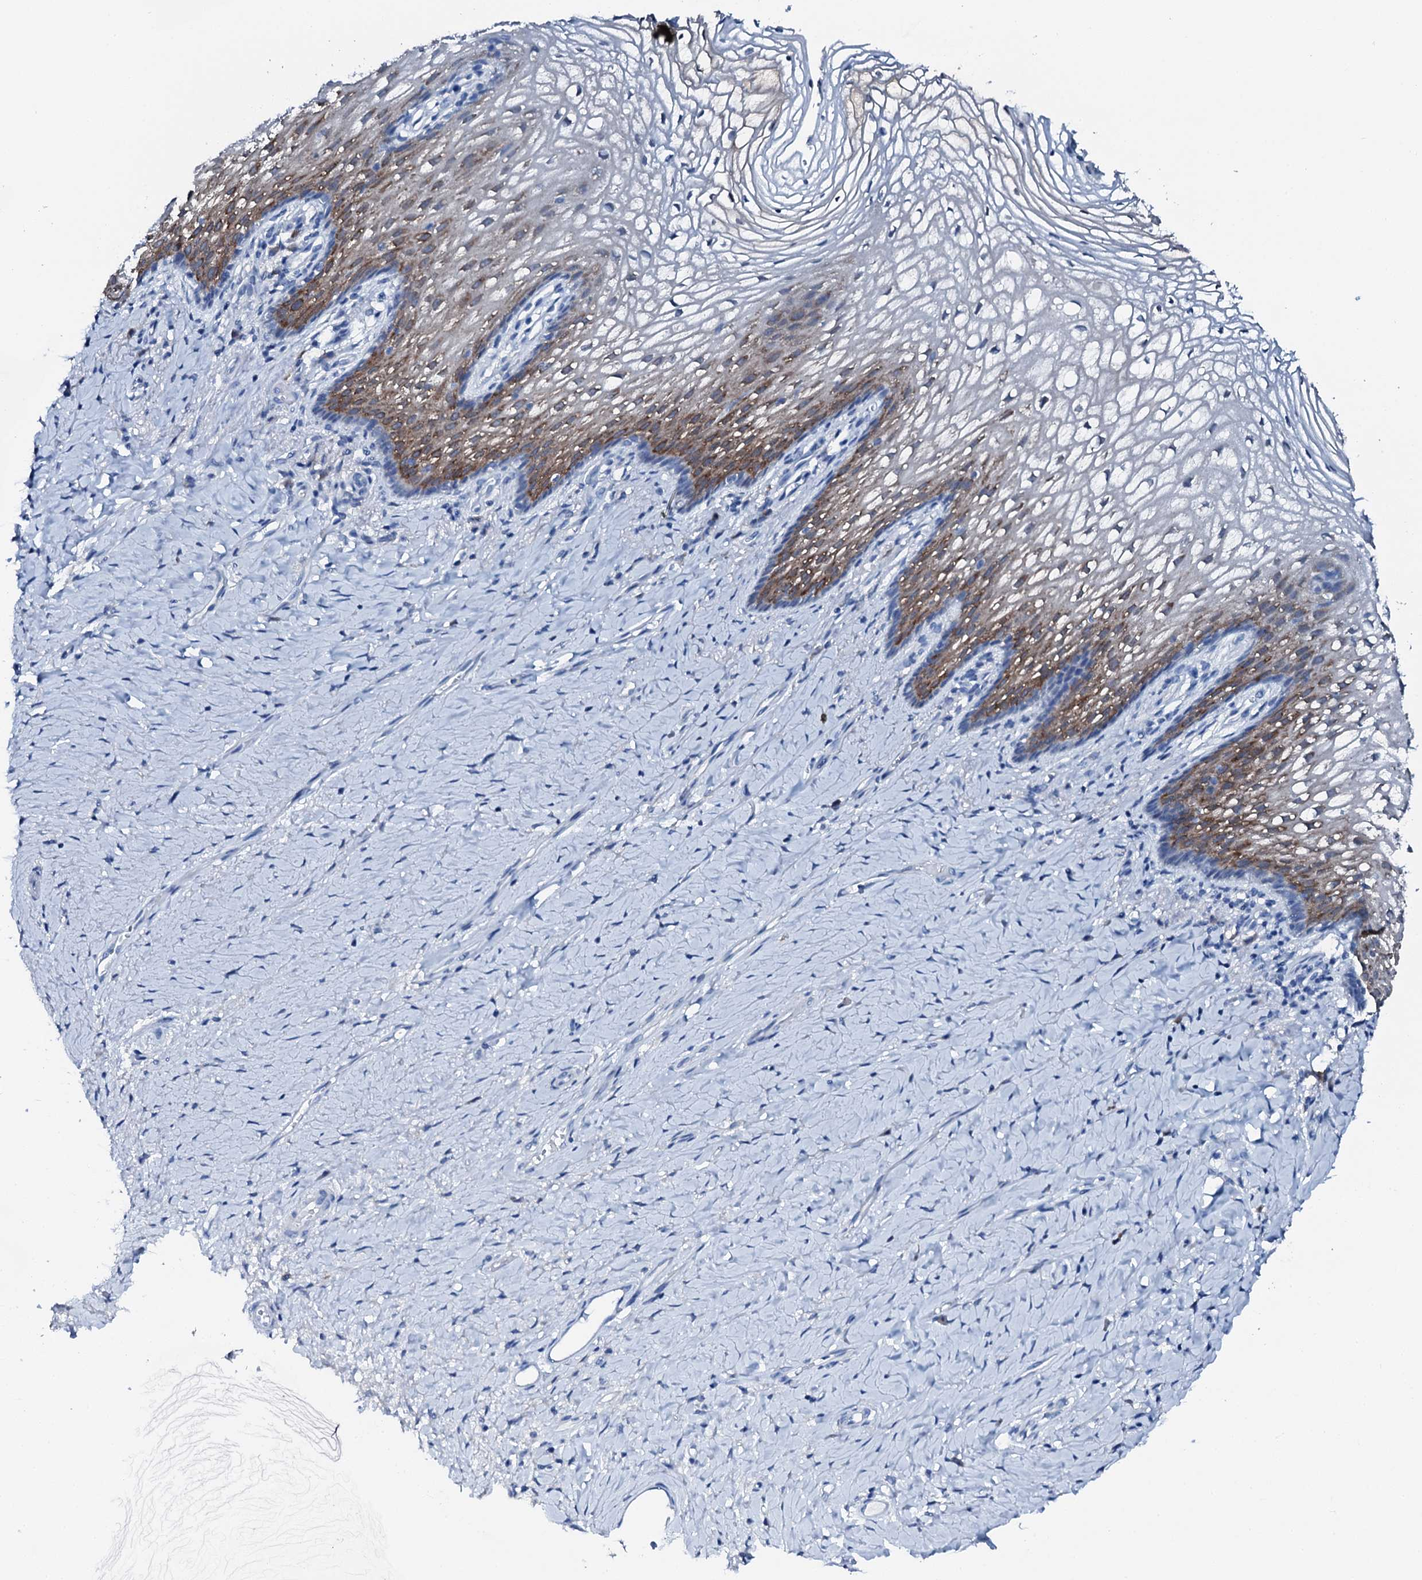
{"staining": {"intensity": "moderate", "quantity": "25%-75%", "location": "cytoplasmic/membranous"}, "tissue": "vagina", "cell_type": "Squamous epithelial cells", "image_type": "normal", "snomed": [{"axis": "morphology", "description": "Normal tissue, NOS"}, {"axis": "topography", "description": "Vagina"}], "caption": "Immunohistochemical staining of unremarkable vagina reveals medium levels of moderate cytoplasmic/membranous staining in about 25%-75% of squamous epithelial cells.", "gene": "GFOD2", "patient": {"sex": "female", "age": 60}}